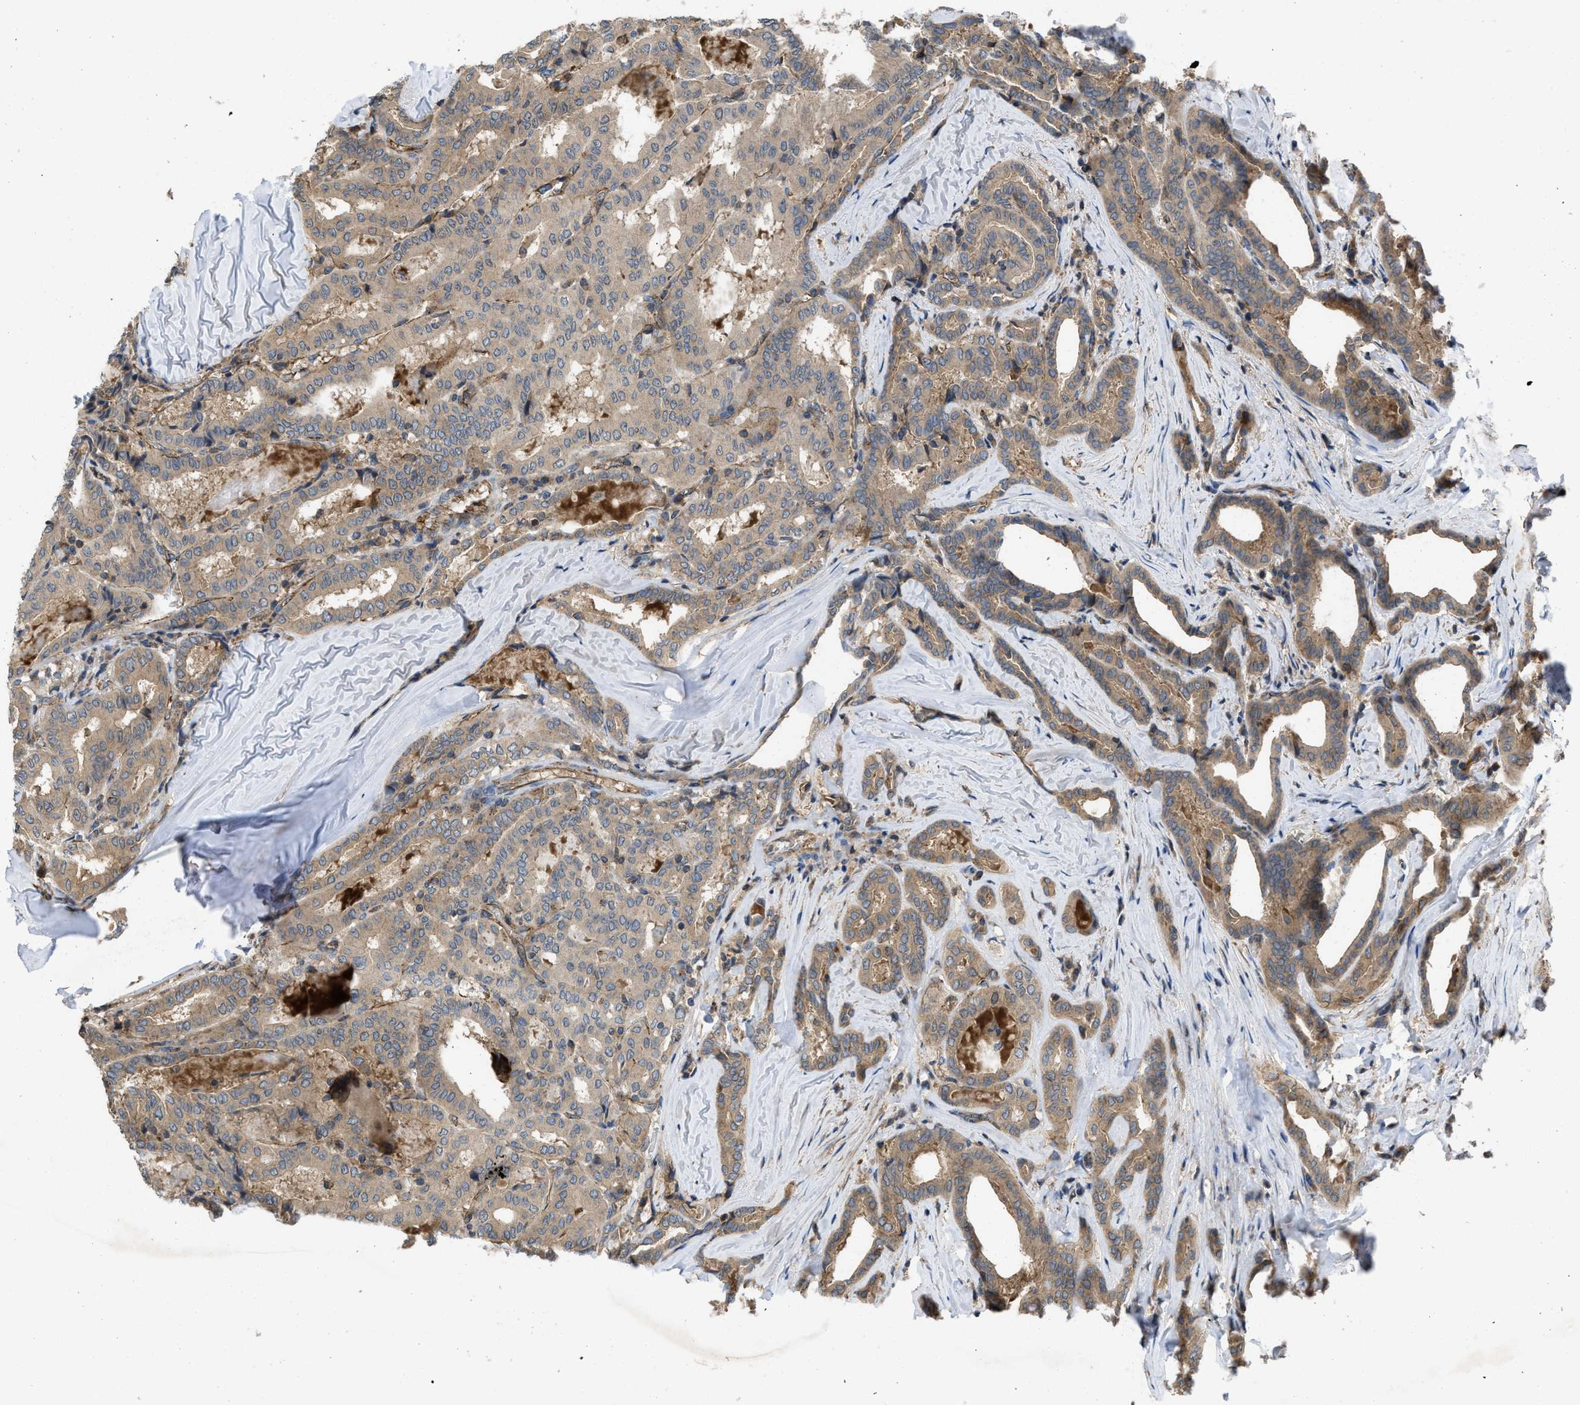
{"staining": {"intensity": "weak", "quantity": "25%-75%", "location": "cytoplasmic/membranous"}, "tissue": "thyroid cancer", "cell_type": "Tumor cells", "image_type": "cancer", "snomed": [{"axis": "morphology", "description": "Papillary adenocarcinoma, NOS"}, {"axis": "topography", "description": "Thyroid gland"}], "caption": "An IHC image of tumor tissue is shown. Protein staining in brown highlights weak cytoplasmic/membranous positivity in thyroid cancer within tumor cells.", "gene": "GPATCH2L", "patient": {"sex": "female", "age": 42}}